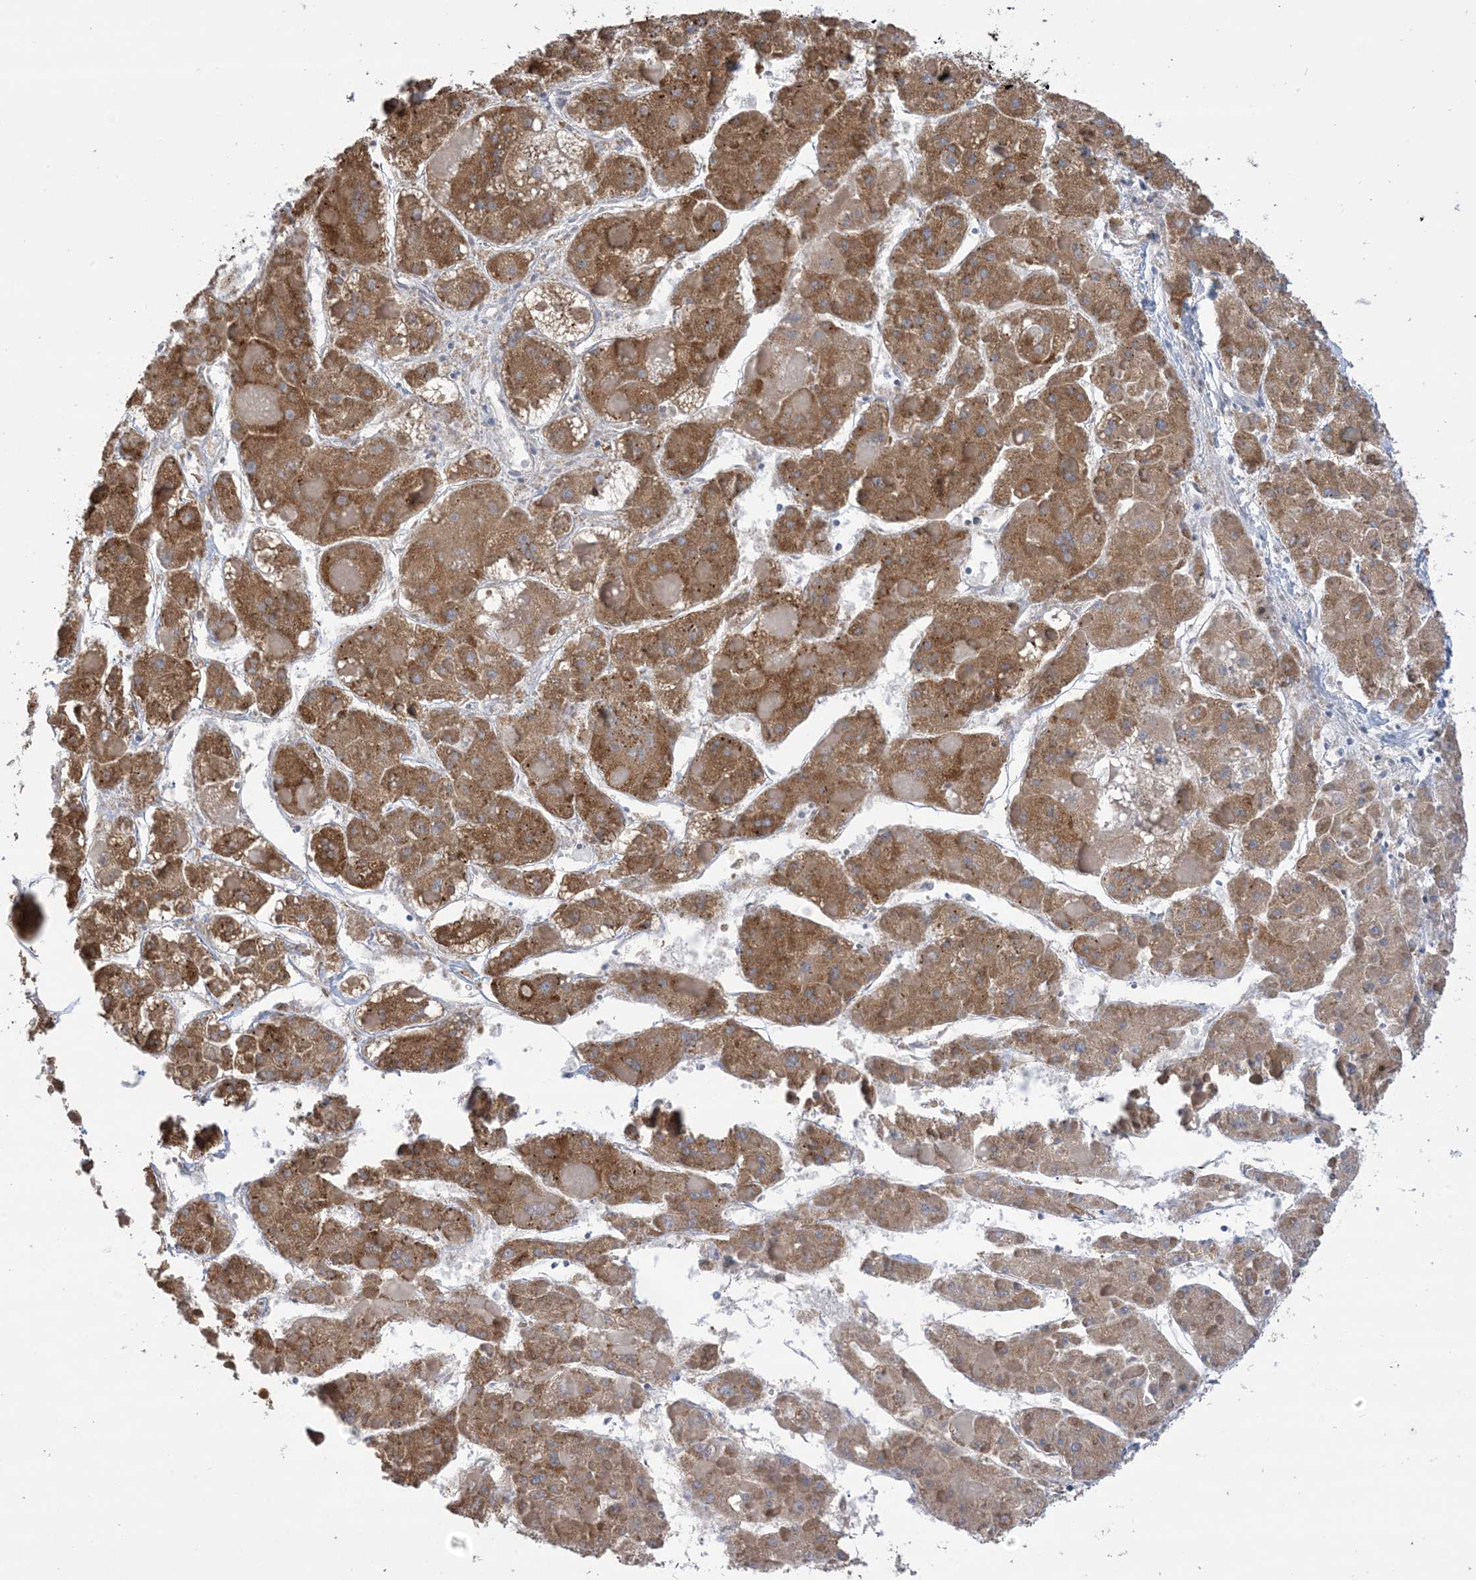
{"staining": {"intensity": "moderate", "quantity": ">75%", "location": "cytoplasmic/membranous"}, "tissue": "liver cancer", "cell_type": "Tumor cells", "image_type": "cancer", "snomed": [{"axis": "morphology", "description": "Carcinoma, Hepatocellular, NOS"}, {"axis": "topography", "description": "Liver"}], "caption": "High-power microscopy captured an immunohistochemistry (IHC) photomicrograph of hepatocellular carcinoma (liver), revealing moderate cytoplasmic/membranous expression in approximately >75% of tumor cells.", "gene": "CLEC16A", "patient": {"sex": "female", "age": 73}}